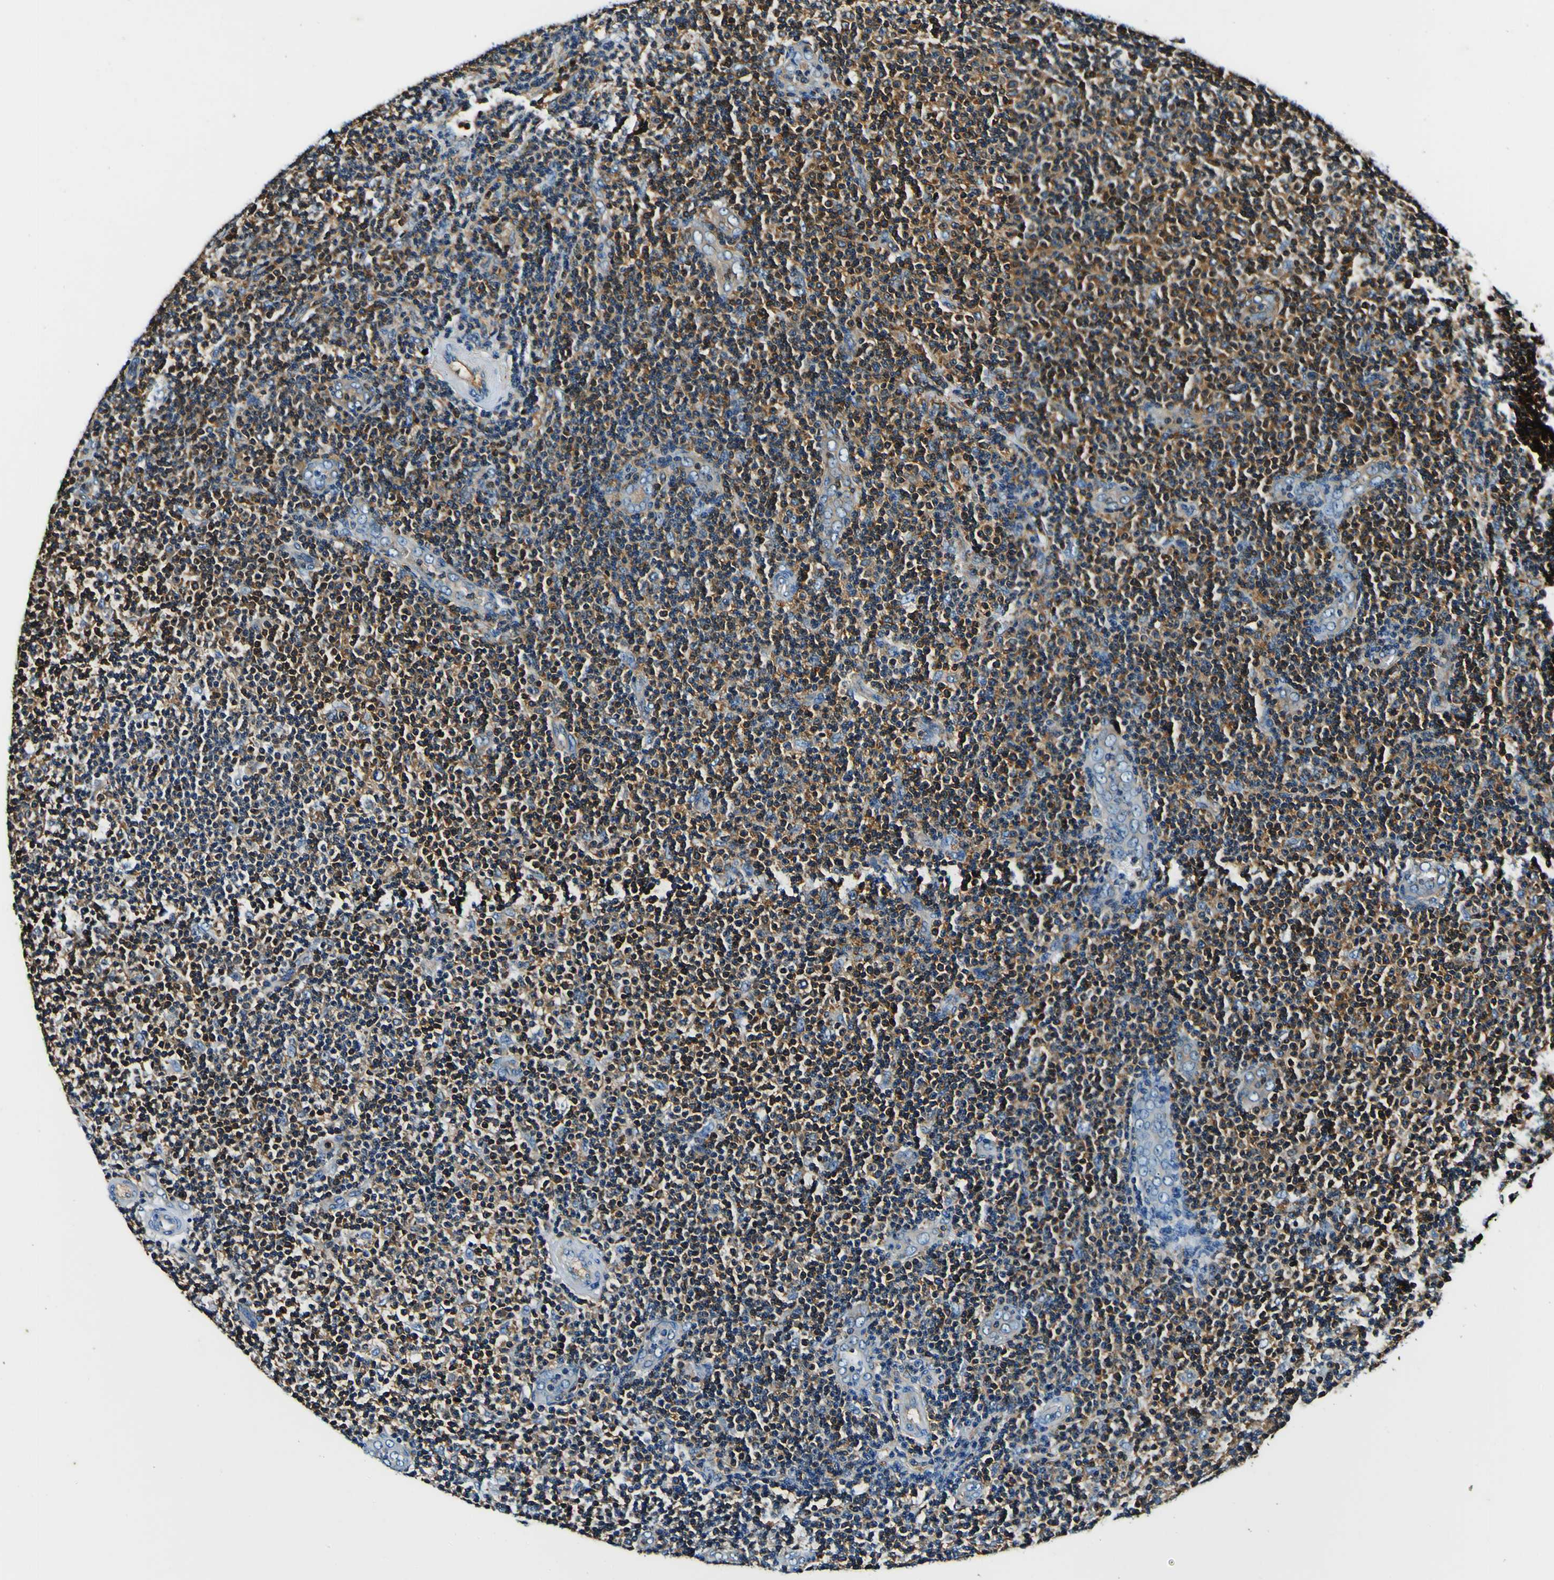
{"staining": {"intensity": "strong", "quantity": ">75%", "location": "cytoplasmic/membranous"}, "tissue": "lymphoma", "cell_type": "Tumor cells", "image_type": "cancer", "snomed": [{"axis": "morphology", "description": "Malignant lymphoma, non-Hodgkin's type, Low grade"}, {"axis": "topography", "description": "Lymph node"}], "caption": "Immunohistochemical staining of human malignant lymphoma, non-Hodgkin's type (low-grade) shows high levels of strong cytoplasmic/membranous expression in about >75% of tumor cells. (Brightfield microscopy of DAB IHC at high magnification).", "gene": "RHOT2", "patient": {"sex": "male", "age": 83}}